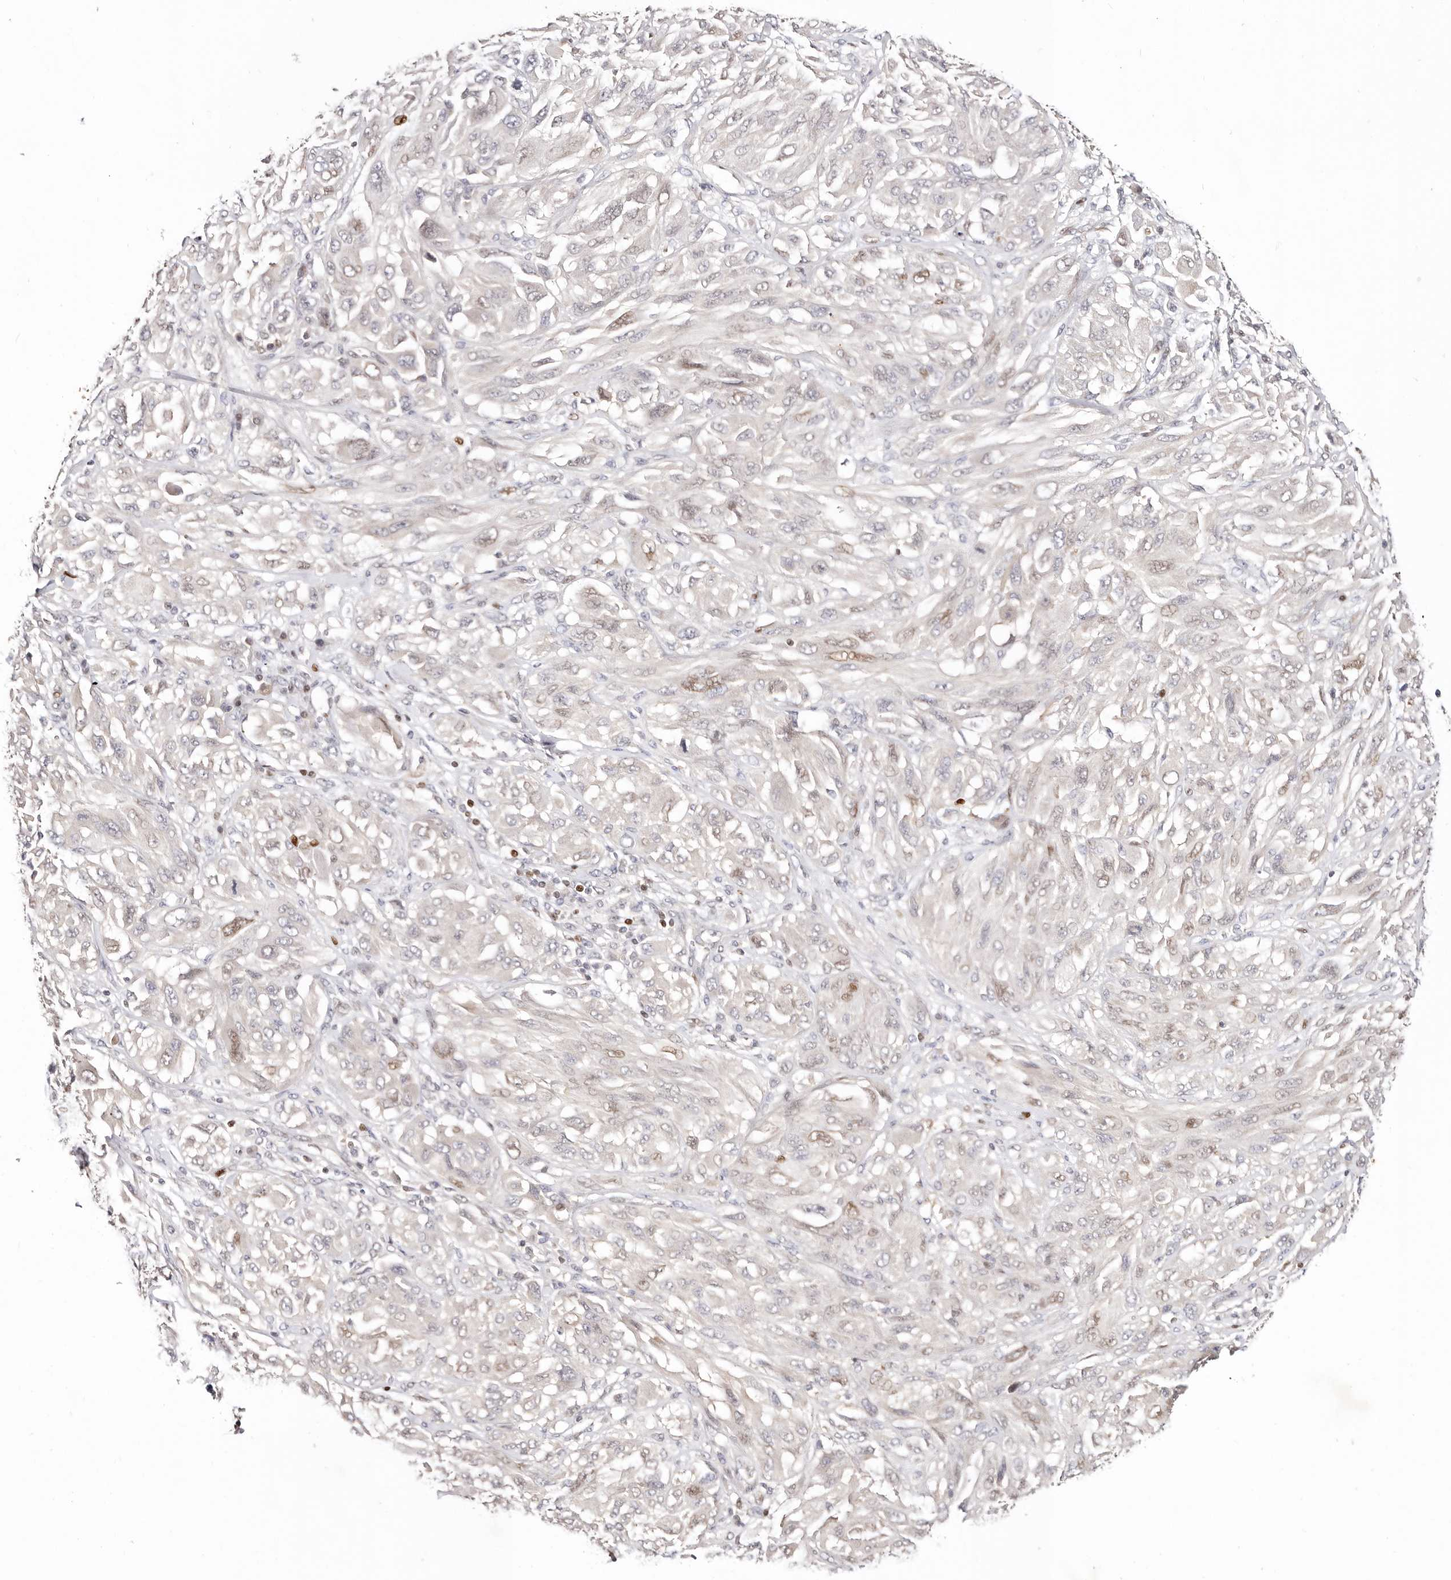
{"staining": {"intensity": "negative", "quantity": "none", "location": "none"}, "tissue": "melanoma", "cell_type": "Tumor cells", "image_type": "cancer", "snomed": [{"axis": "morphology", "description": "Malignant melanoma, NOS"}, {"axis": "topography", "description": "Skin"}], "caption": "DAB (3,3'-diaminobenzidine) immunohistochemical staining of melanoma exhibits no significant expression in tumor cells.", "gene": "IQGAP3", "patient": {"sex": "female", "age": 91}}